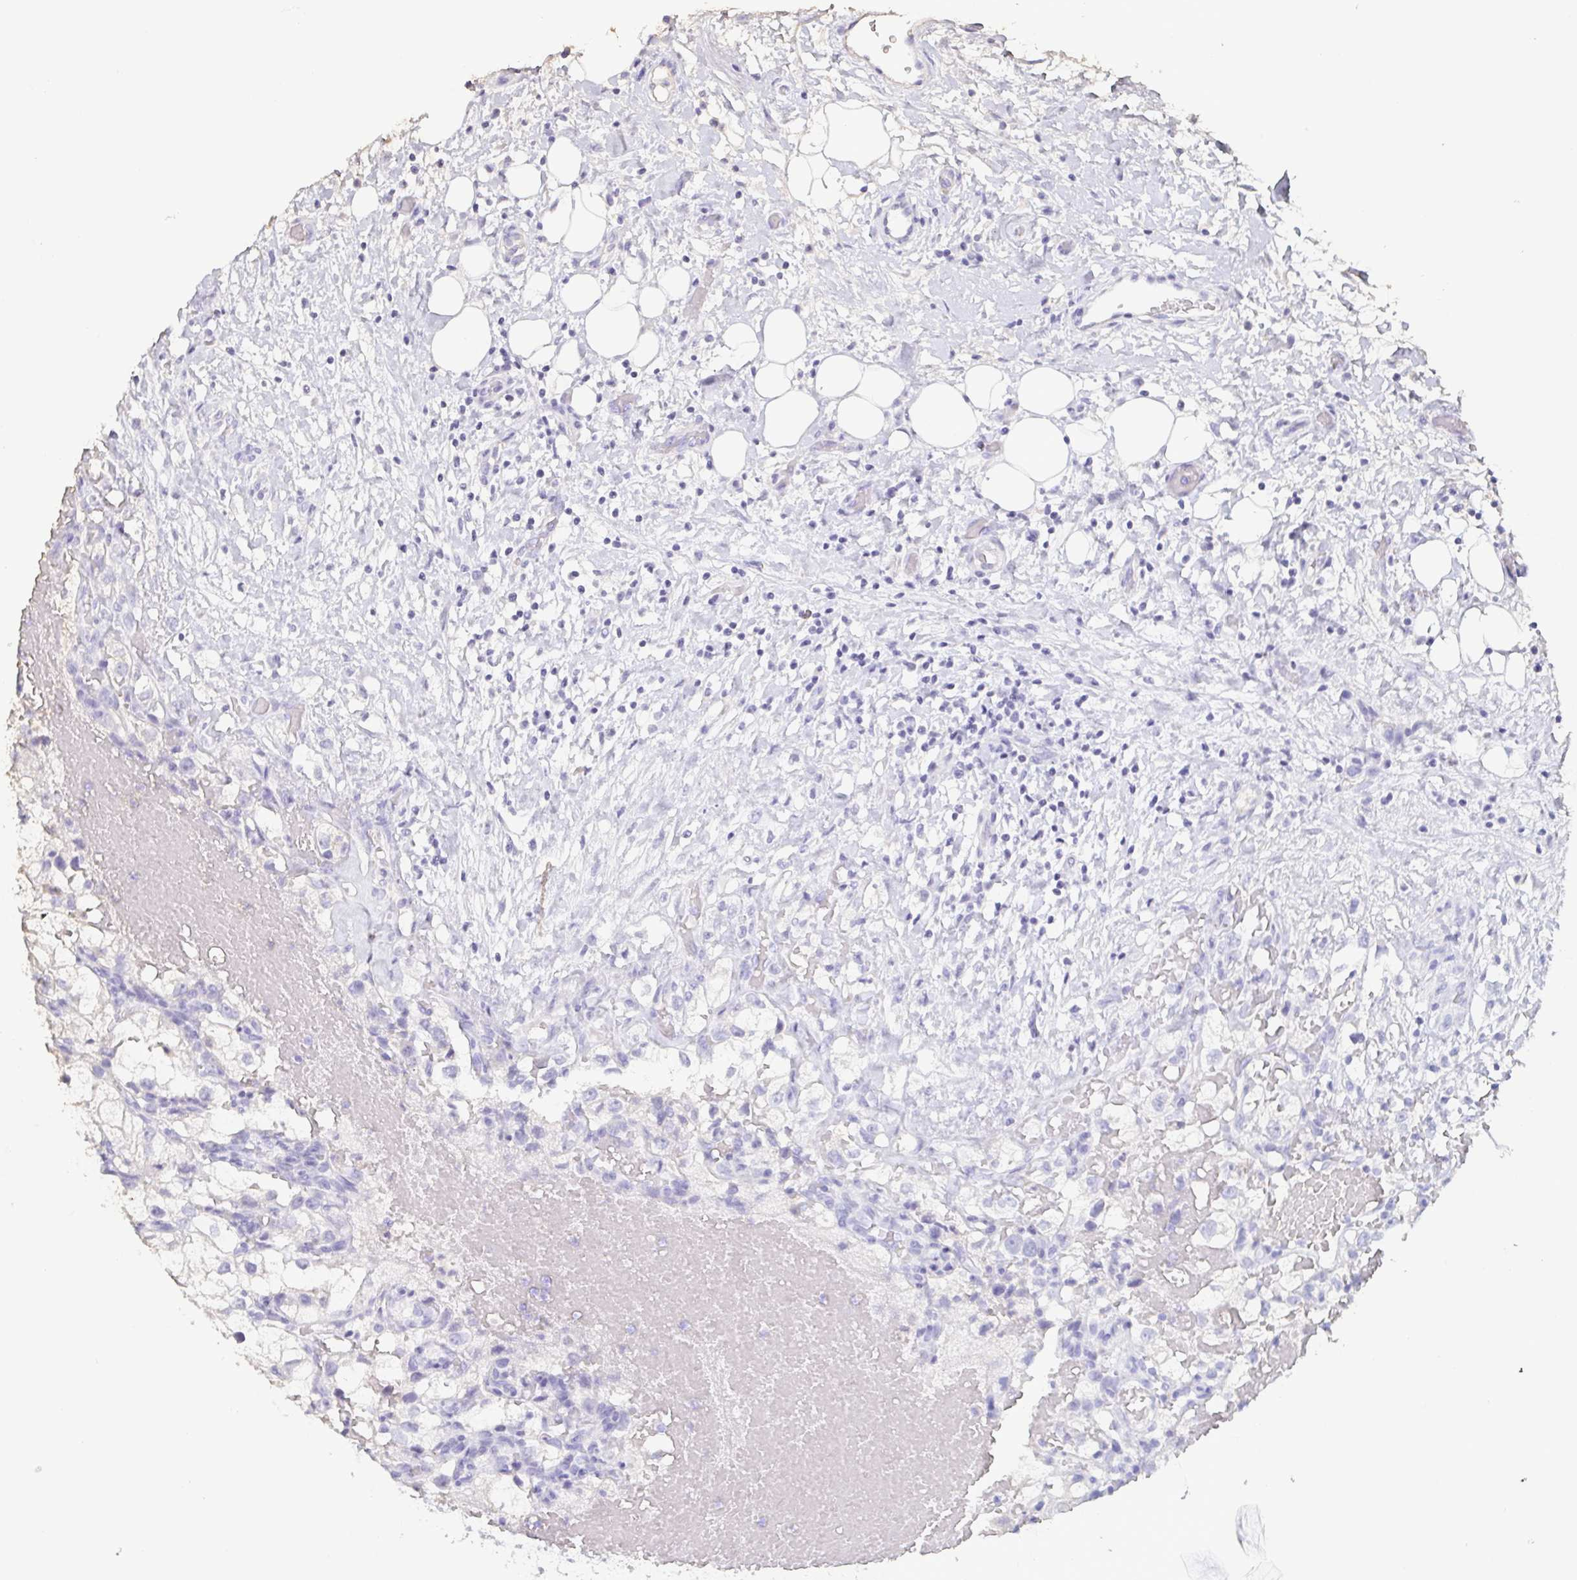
{"staining": {"intensity": "negative", "quantity": "none", "location": "none"}, "tissue": "renal cancer", "cell_type": "Tumor cells", "image_type": "cancer", "snomed": [{"axis": "morphology", "description": "Adenocarcinoma, NOS"}, {"axis": "topography", "description": "Kidney"}], "caption": "A high-resolution micrograph shows IHC staining of adenocarcinoma (renal), which exhibits no significant staining in tumor cells.", "gene": "BPIFA2", "patient": {"sex": "male", "age": 59}}